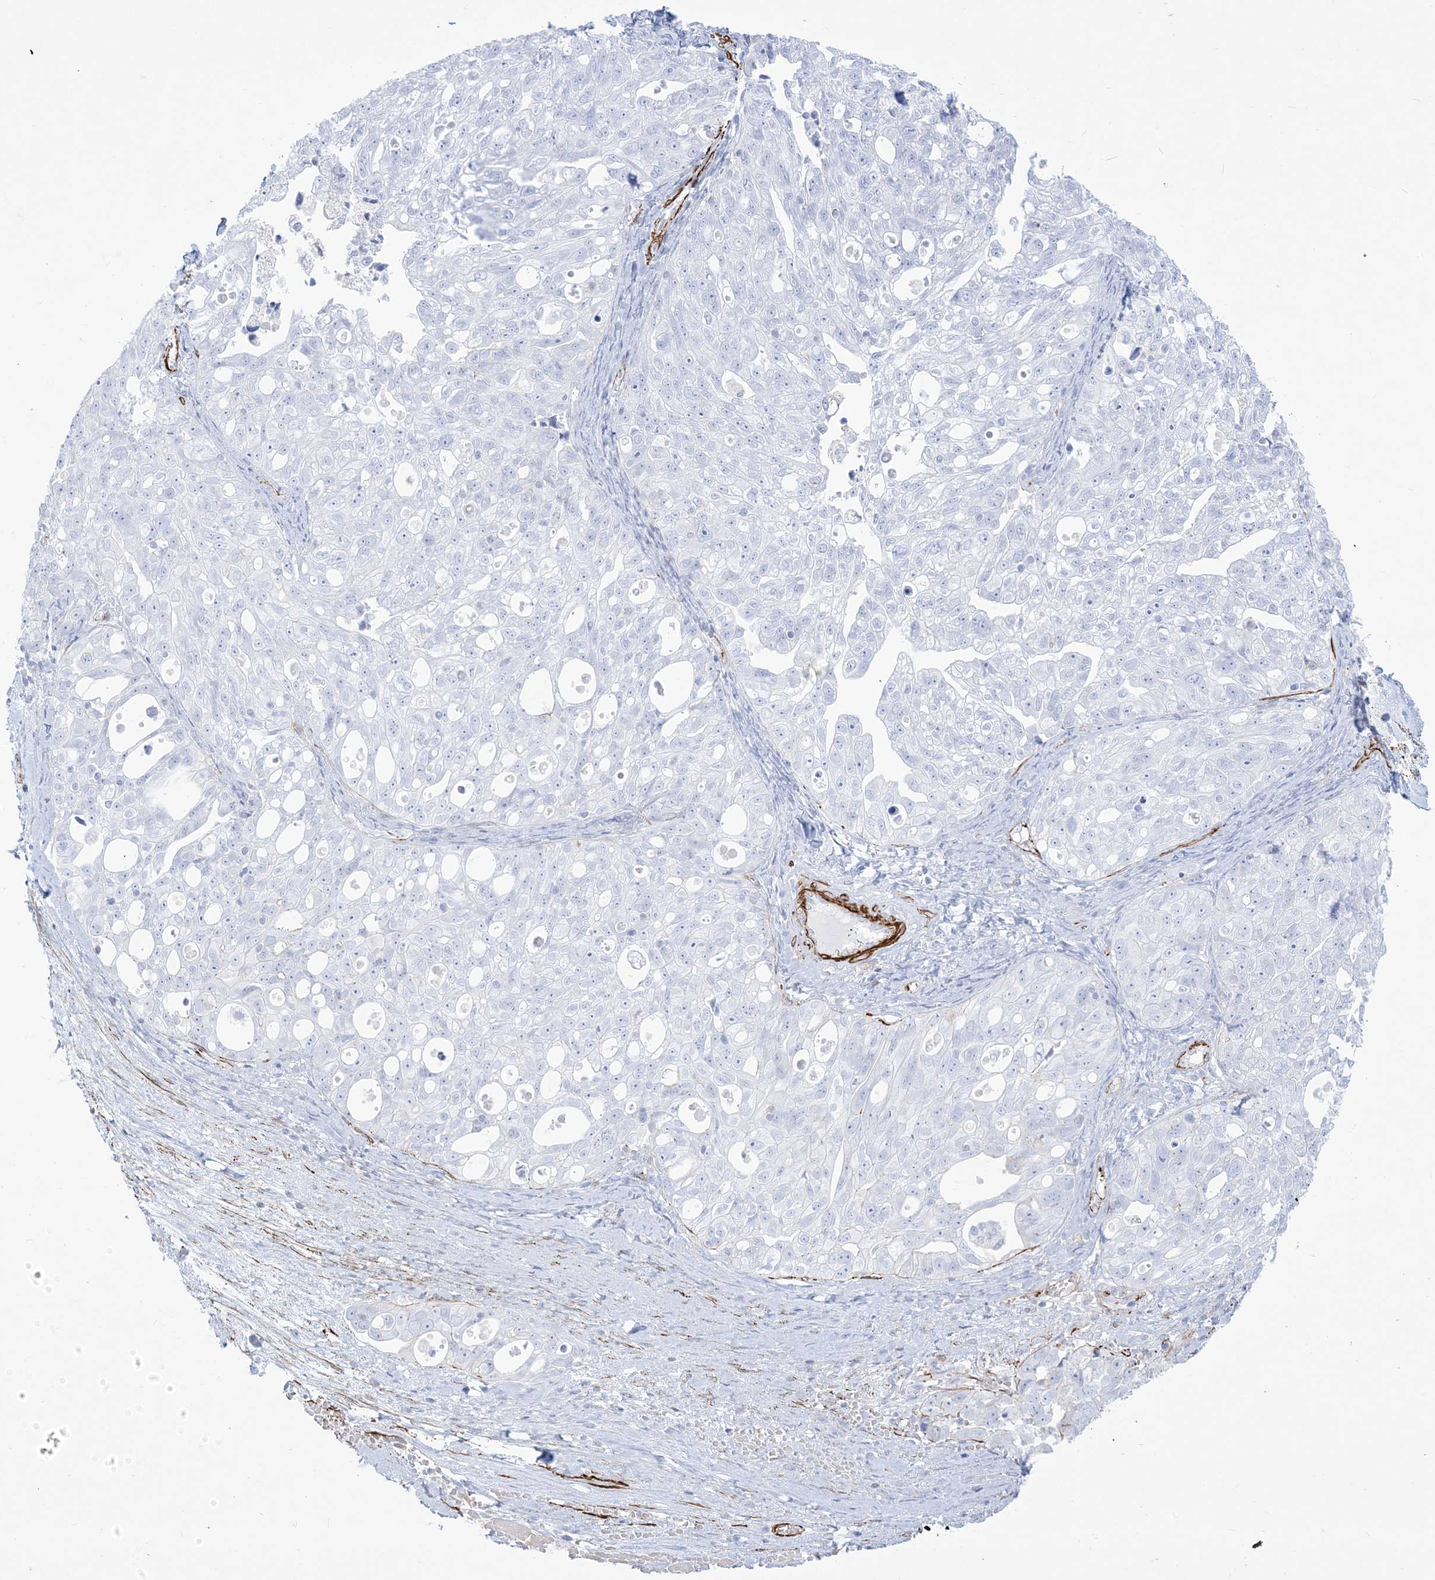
{"staining": {"intensity": "negative", "quantity": "none", "location": "none"}, "tissue": "ovarian cancer", "cell_type": "Tumor cells", "image_type": "cancer", "snomed": [{"axis": "morphology", "description": "Carcinoma, NOS"}, {"axis": "morphology", "description": "Cystadenocarcinoma, serous, NOS"}, {"axis": "topography", "description": "Ovary"}], "caption": "Immunohistochemical staining of human ovarian cancer reveals no significant positivity in tumor cells.", "gene": "B3GNT7", "patient": {"sex": "female", "age": 69}}